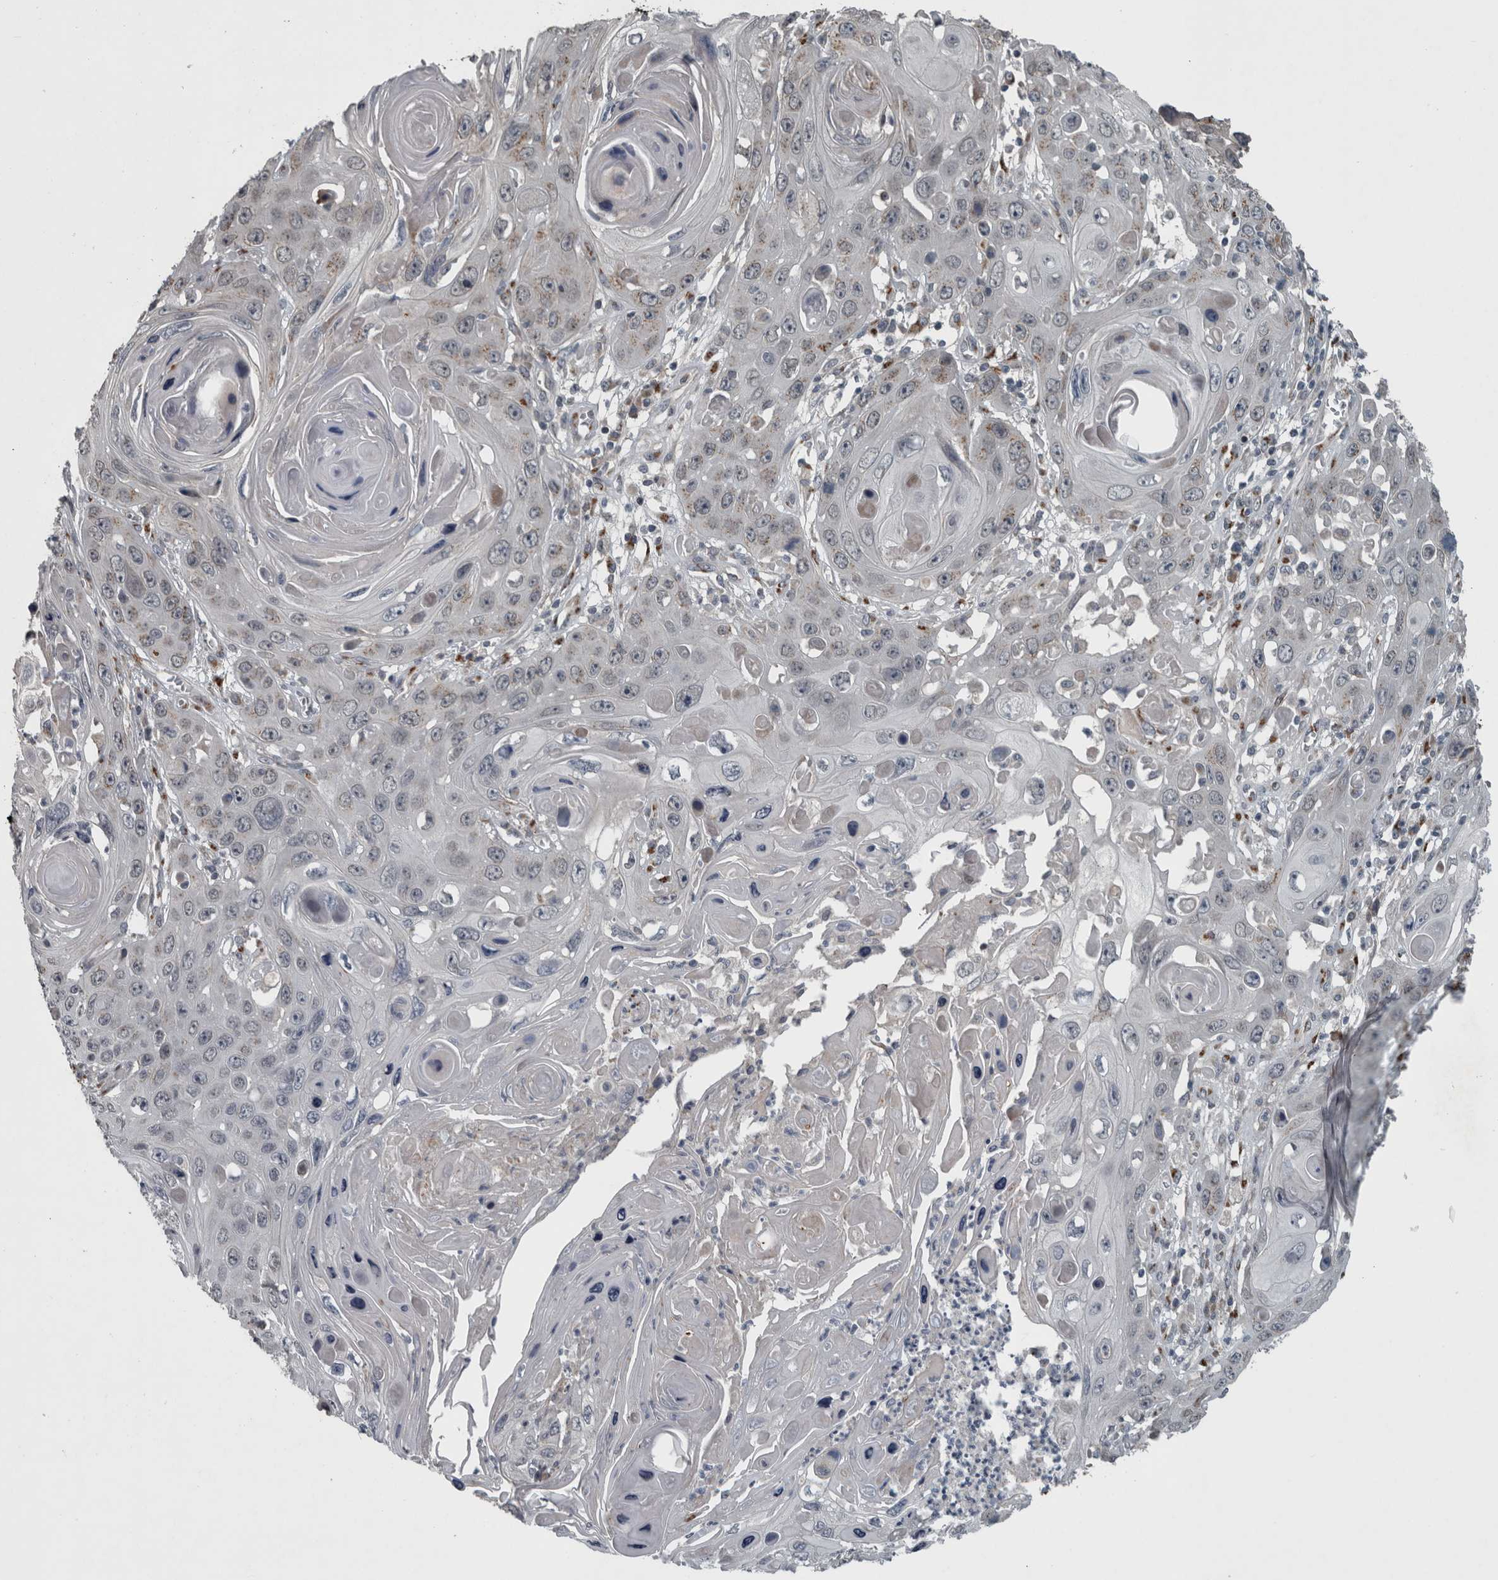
{"staining": {"intensity": "weak", "quantity": "<25%", "location": "cytoplasmic/membranous"}, "tissue": "skin cancer", "cell_type": "Tumor cells", "image_type": "cancer", "snomed": [{"axis": "morphology", "description": "Squamous cell carcinoma, NOS"}, {"axis": "topography", "description": "Skin"}], "caption": "Tumor cells show no significant expression in squamous cell carcinoma (skin).", "gene": "ZNF345", "patient": {"sex": "male", "age": 55}}